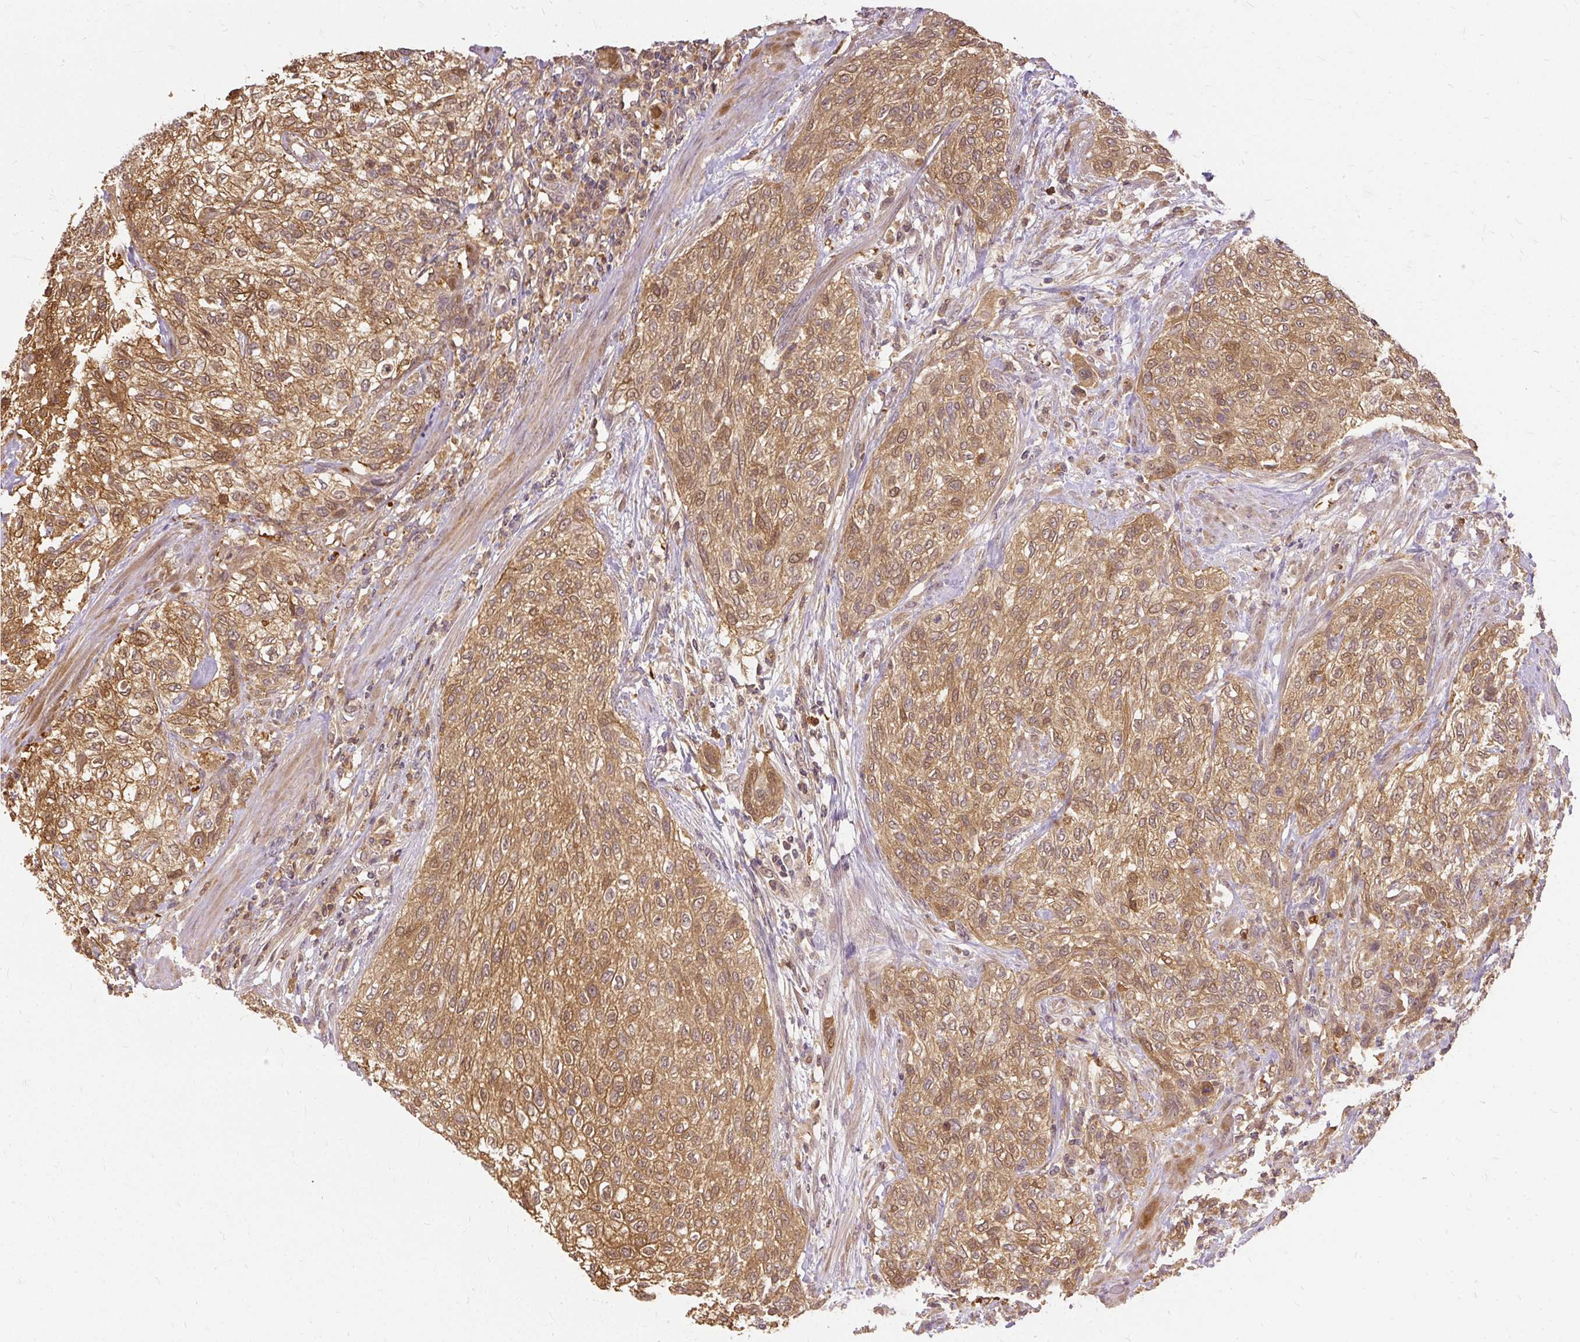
{"staining": {"intensity": "moderate", "quantity": ">75%", "location": "cytoplasmic/membranous,nuclear"}, "tissue": "urothelial cancer", "cell_type": "Tumor cells", "image_type": "cancer", "snomed": [{"axis": "morphology", "description": "Urothelial carcinoma, High grade"}, {"axis": "topography", "description": "Urinary bladder"}], "caption": "Immunohistochemical staining of urothelial cancer exhibits moderate cytoplasmic/membranous and nuclear protein positivity in approximately >75% of tumor cells.", "gene": "AP5S1", "patient": {"sex": "male", "age": 35}}